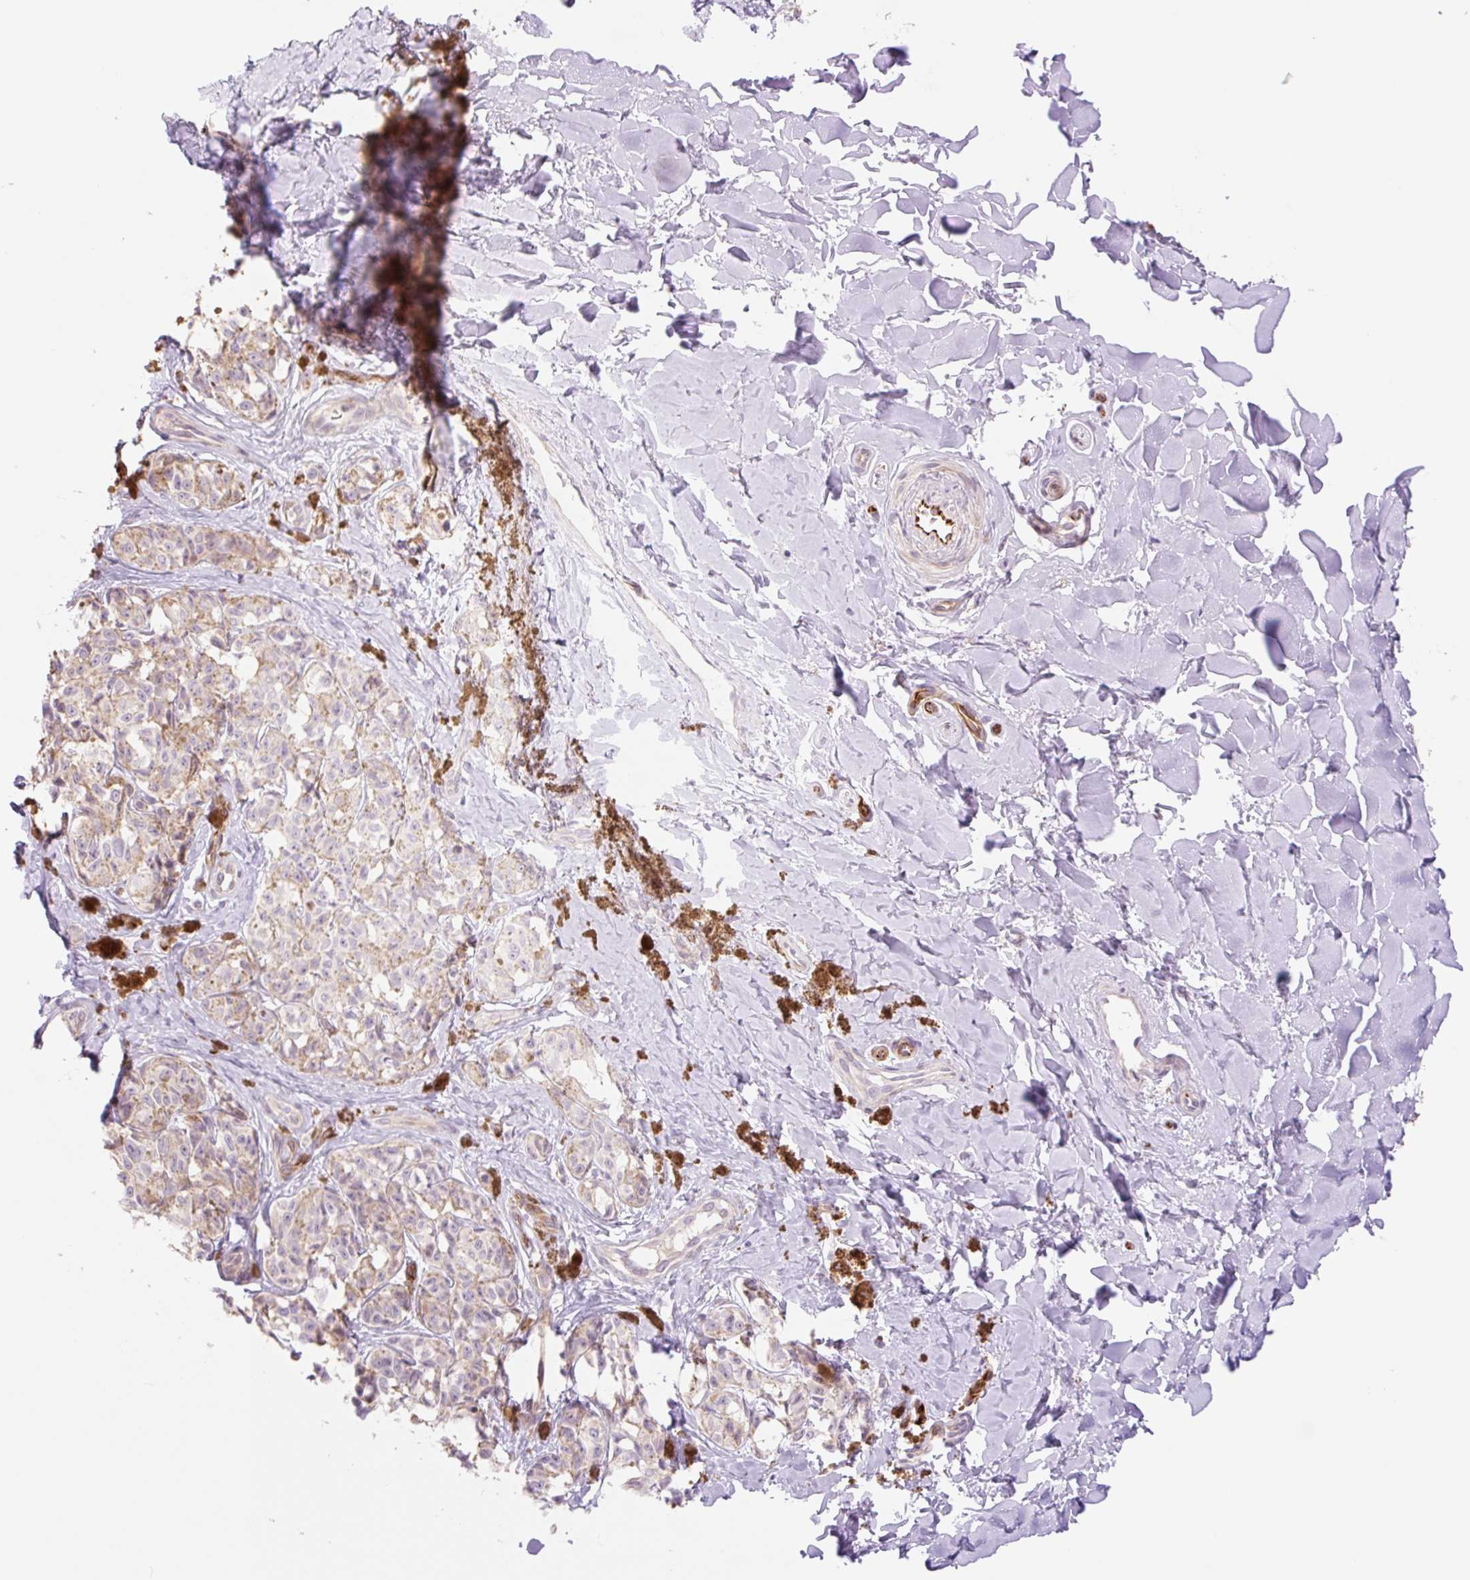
{"staining": {"intensity": "weak", "quantity": "25%-75%", "location": "cytoplasmic/membranous"}, "tissue": "melanoma", "cell_type": "Tumor cells", "image_type": "cancer", "snomed": [{"axis": "morphology", "description": "Malignant melanoma, NOS"}, {"axis": "topography", "description": "Skin"}], "caption": "Protein expression analysis of melanoma shows weak cytoplasmic/membranous expression in about 25%-75% of tumor cells.", "gene": "ZFYVE21", "patient": {"sex": "female", "age": 65}}